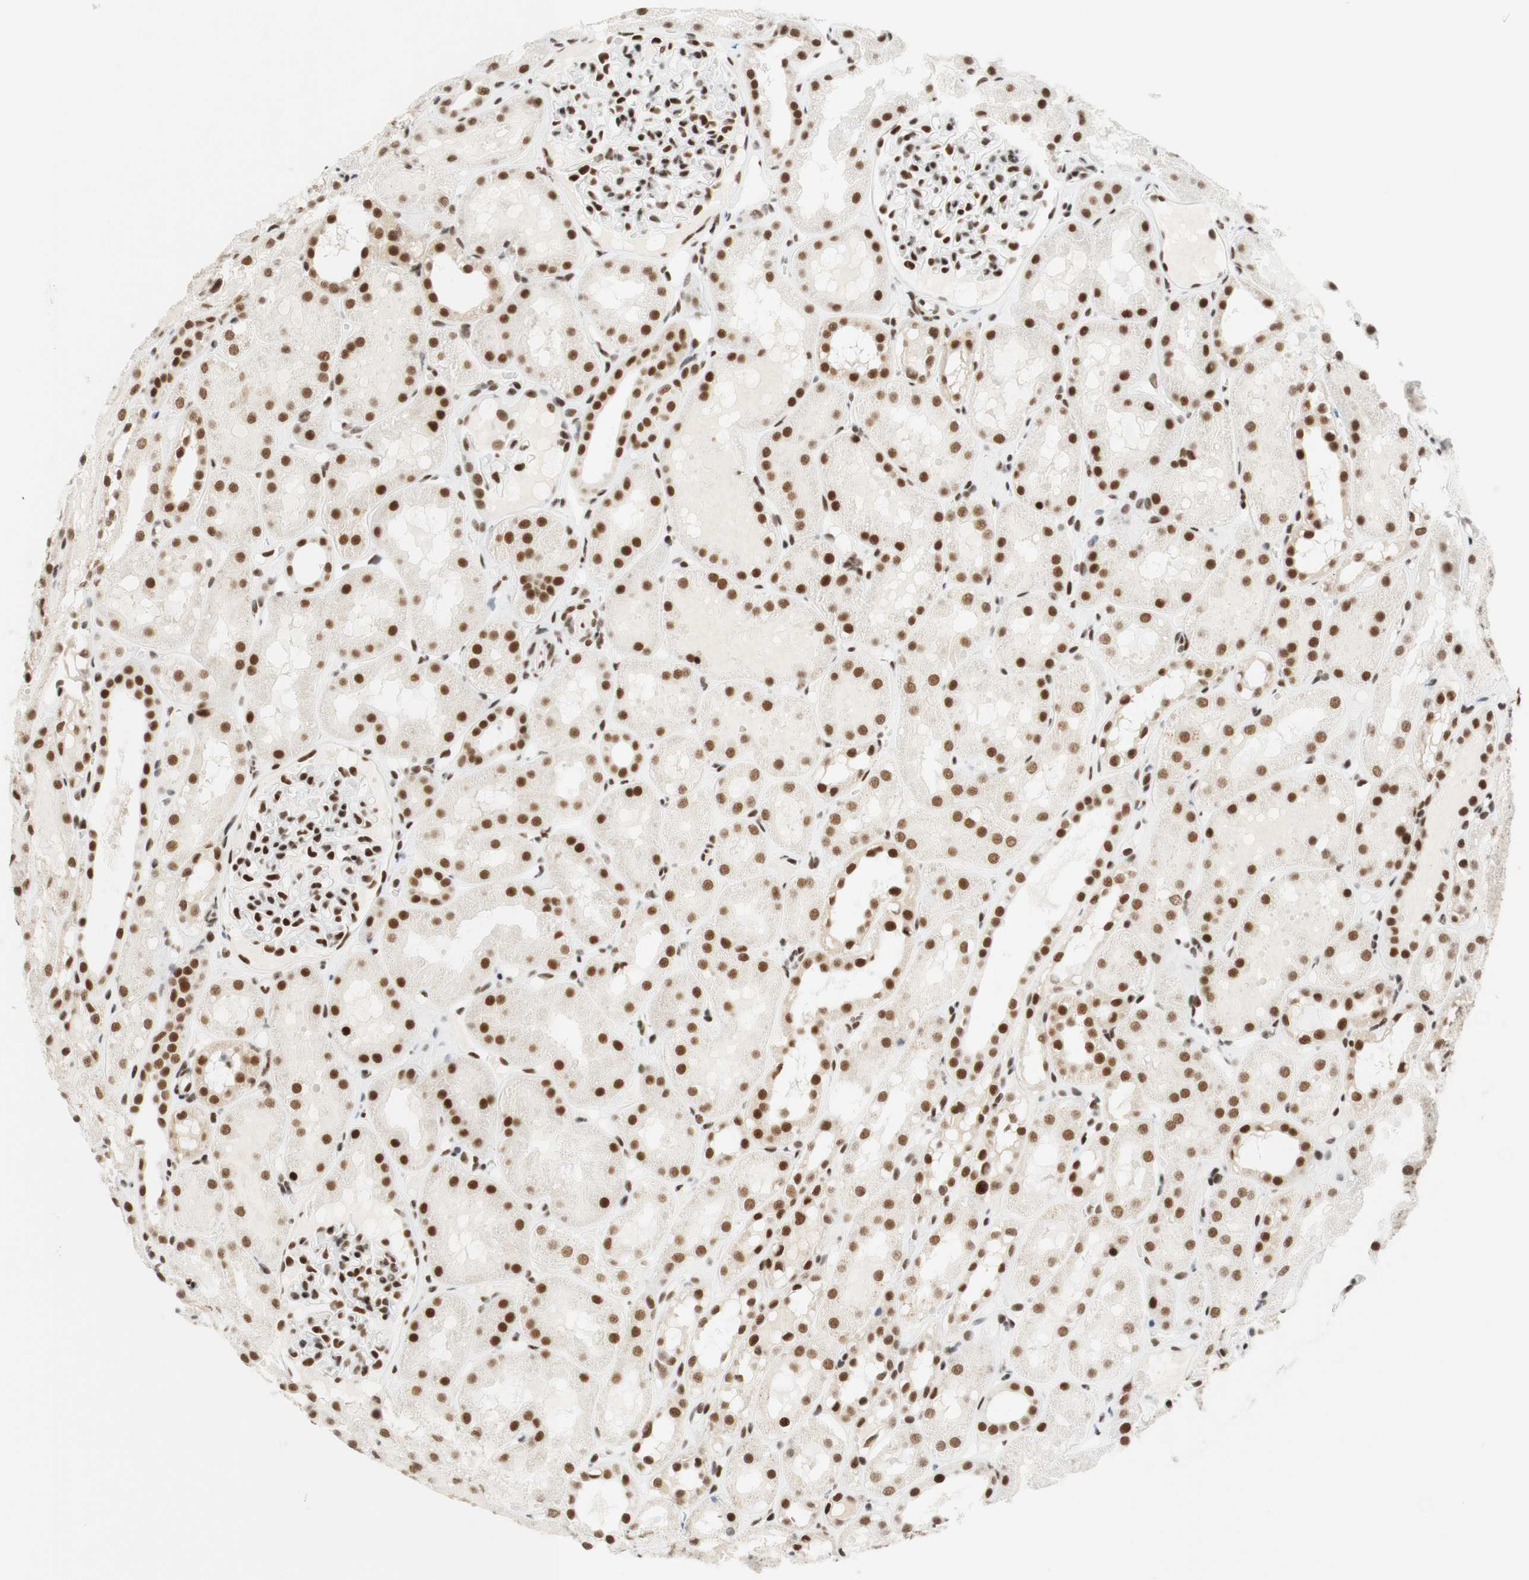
{"staining": {"intensity": "strong", "quantity": ">75%", "location": "nuclear"}, "tissue": "kidney", "cell_type": "Cells in glomeruli", "image_type": "normal", "snomed": [{"axis": "morphology", "description": "Normal tissue, NOS"}, {"axis": "topography", "description": "Kidney"}, {"axis": "topography", "description": "Urinary bladder"}], "caption": "Kidney was stained to show a protein in brown. There is high levels of strong nuclear positivity in about >75% of cells in glomeruli. (DAB (3,3'-diaminobenzidine) IHC with brightfield microscopy, high magnification).", "gene": "RNF20", "patient": {"sex": "male", "age": 16}}